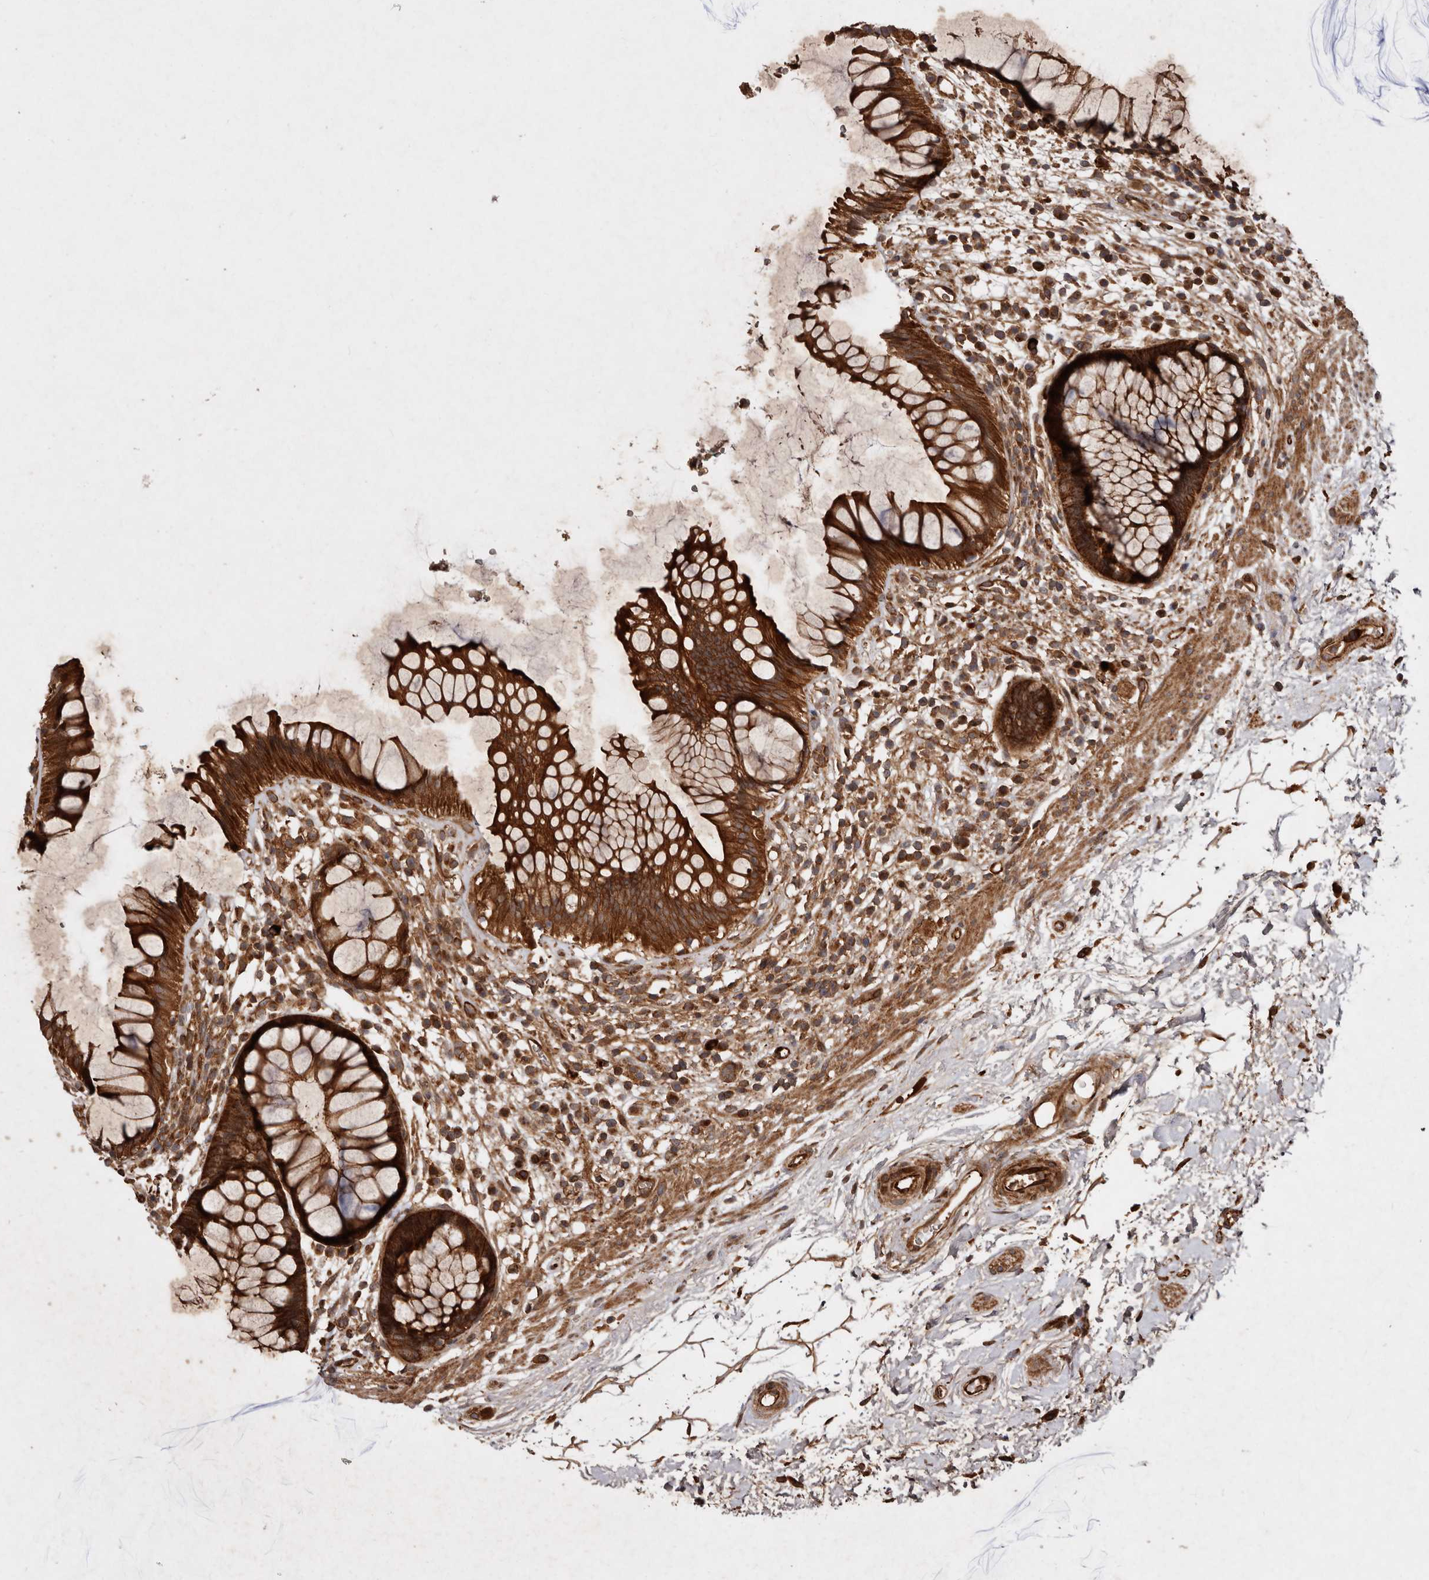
{"staining": {"intensity": "strong", "quantity": ">75%", "location": "cytoplasmic/membranous"}, "tissue": "rectum", "cell_type": "Glandular cells", "image_type": "normal", "snomed": [{"axis": "morphology", "description": "Normal tissue, NOS"}, {"axis": "topography", "description": "Rectum"}], "caption": "This micrograph exhibits immunohistochemistry (IHC) staining of benign rectum, with high strong cytoplasmic/membranous positivity in approximately >75% of glandular cells.", "gene": "STK36", "patient": {"sex": "male", "age": 51}}